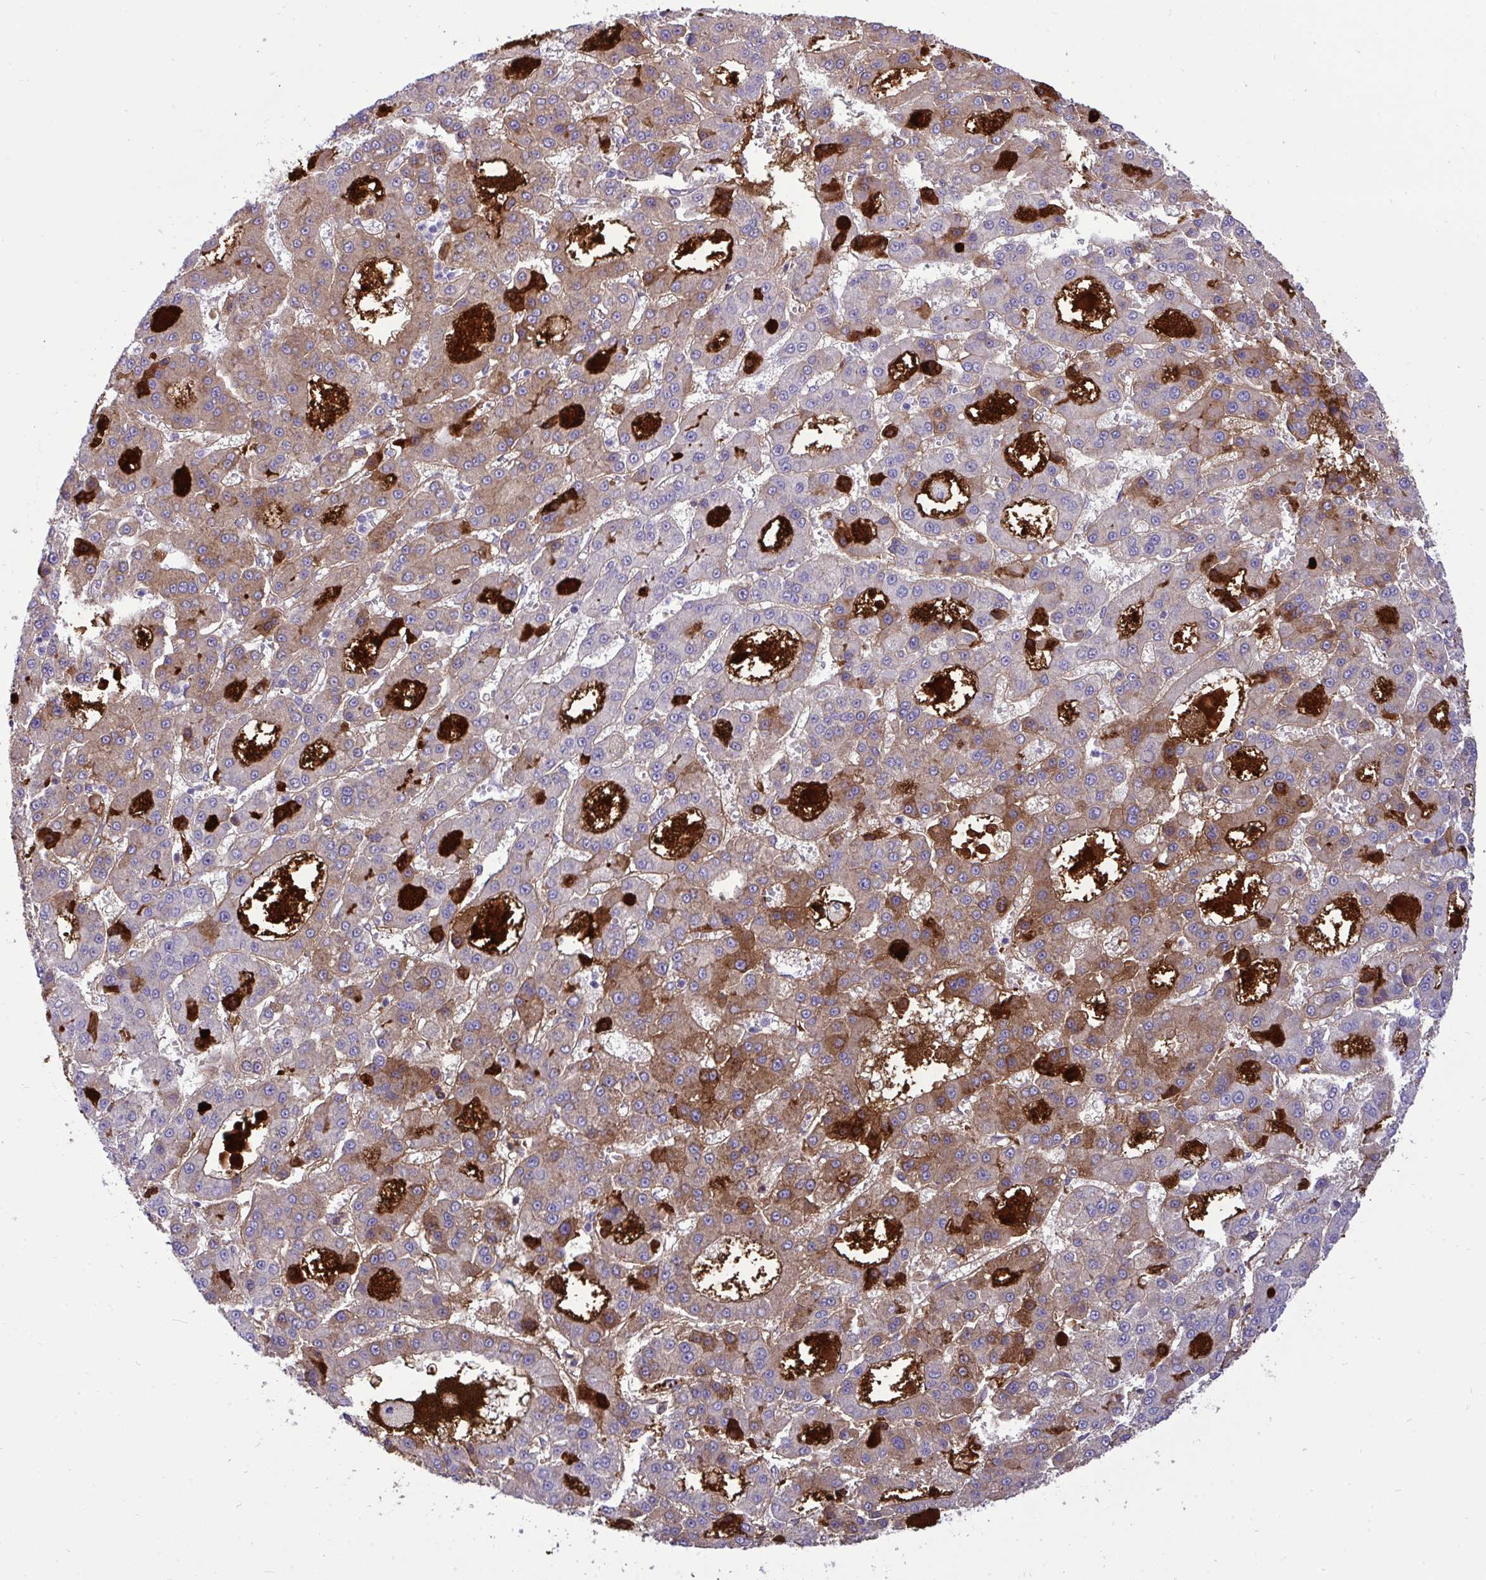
{"staining": {"intensity": "moderate", "quantity": ">75%", "location": "cytoplasmic/membranous"}, "tissue": "liver cancer", "cell_type": "Tumor cells", "image_type": "cancer", "snomed": [{"axis": "morphology", "description": "Carcinoma, Hepatocellular, NOS"}, {"axis": "topography", "description": "Liver"}], "caption": "The immunohistochemical stain highlights moderate cytoplasmic/membranous staining in tumor cells of liver cancer tissue. (IHC, brightfield microscopy, high magnification).", "gene": "F2", "patient": {"sex": "male", "age": 70}}